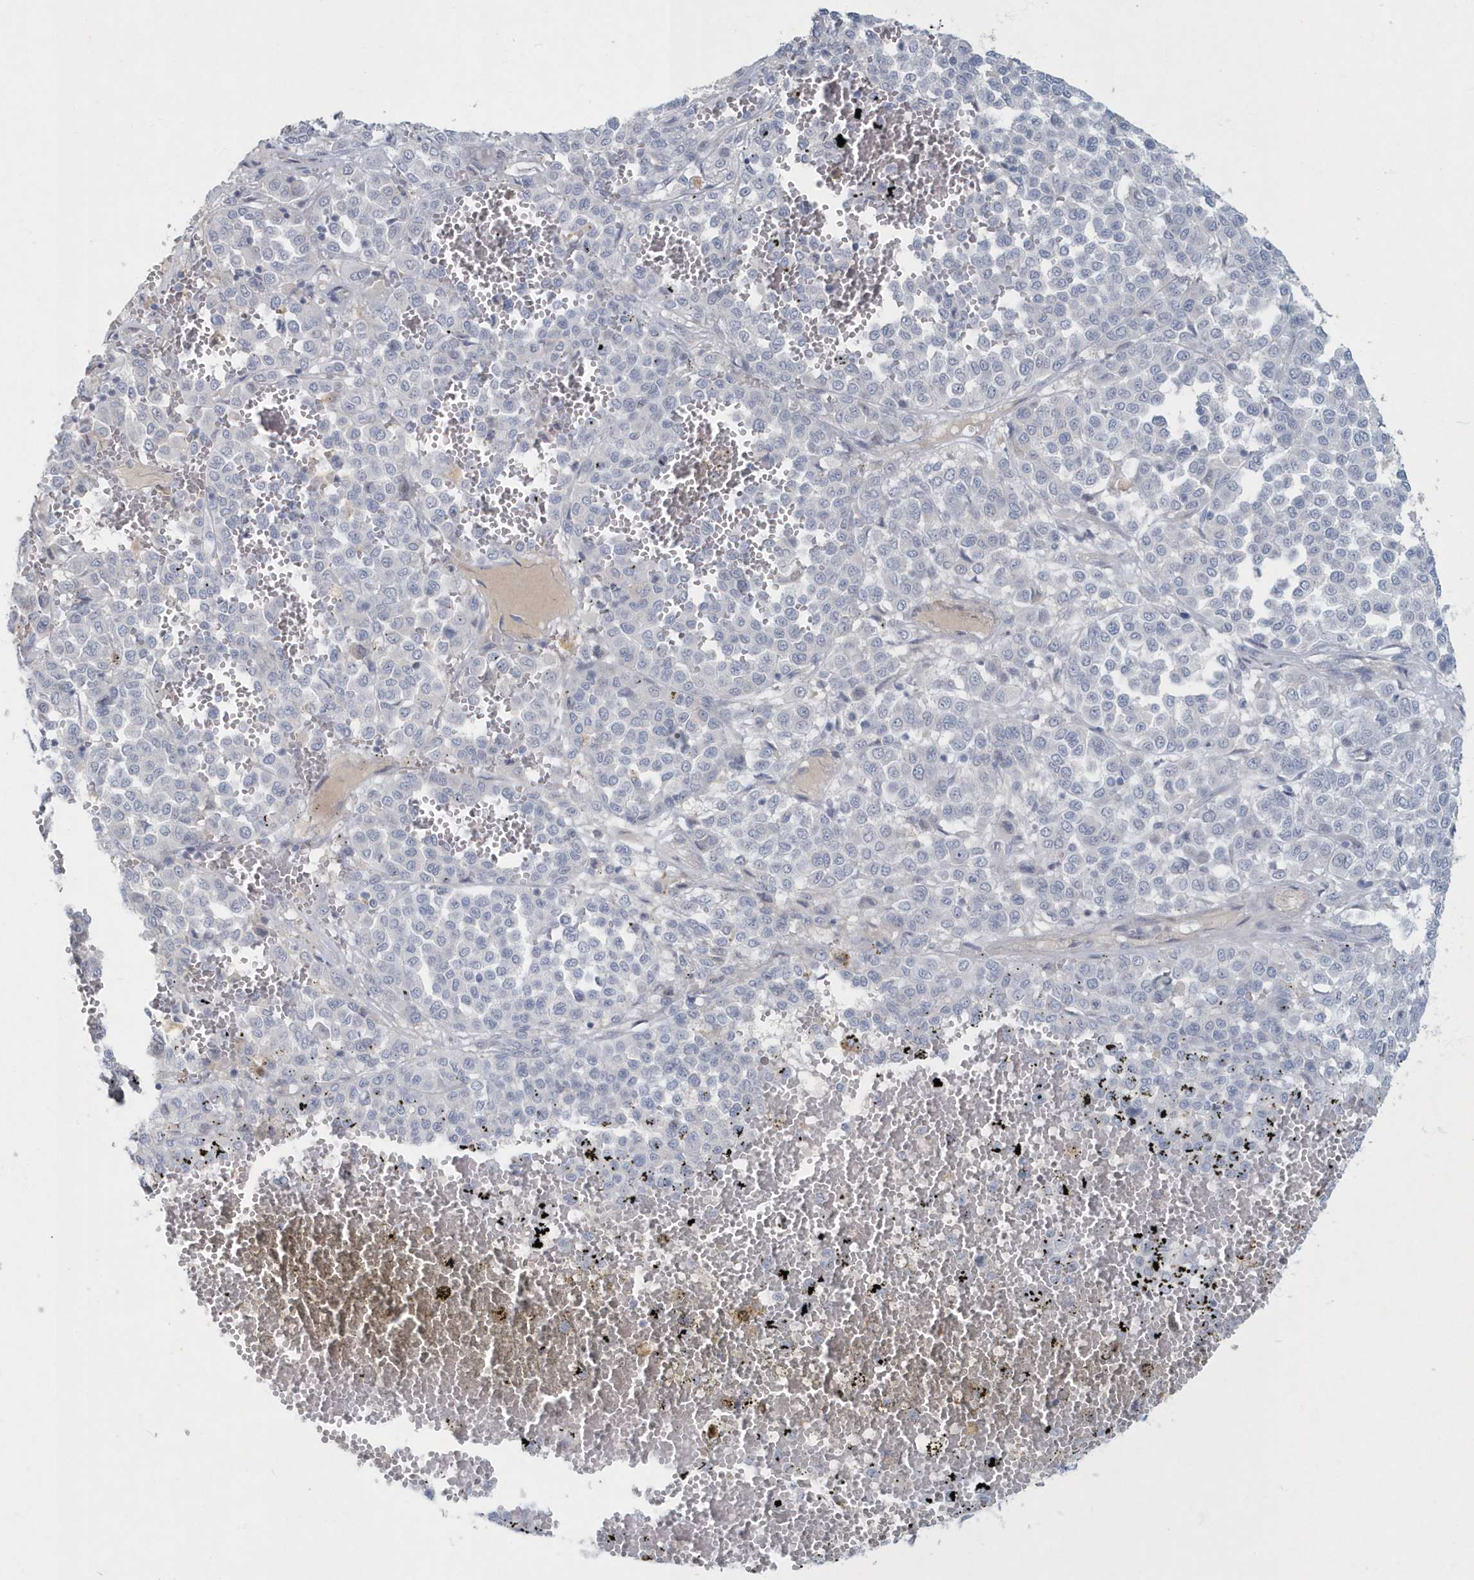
{"staining": {"intensity": "negative", "quantity": "none", "location": "none"}, "tissue": "melanoma", "cell_type": "Tumor cells", "image_type": "cancer", "snomed": [{"axis": "morphology", "description": "Malignant melanoma, Metastatic site"}, {"axis": "topography", "description": "Pancreas"}], "caption": "High magnification brightfield microscopy of malignant melanoma (metastatic site) stained with DAB (brown) and counterstained with hematoxylin (blue): tumor cells show no significant staining.", "gene": "MYOT", "patient": {"sex": "female", "age": 30}}